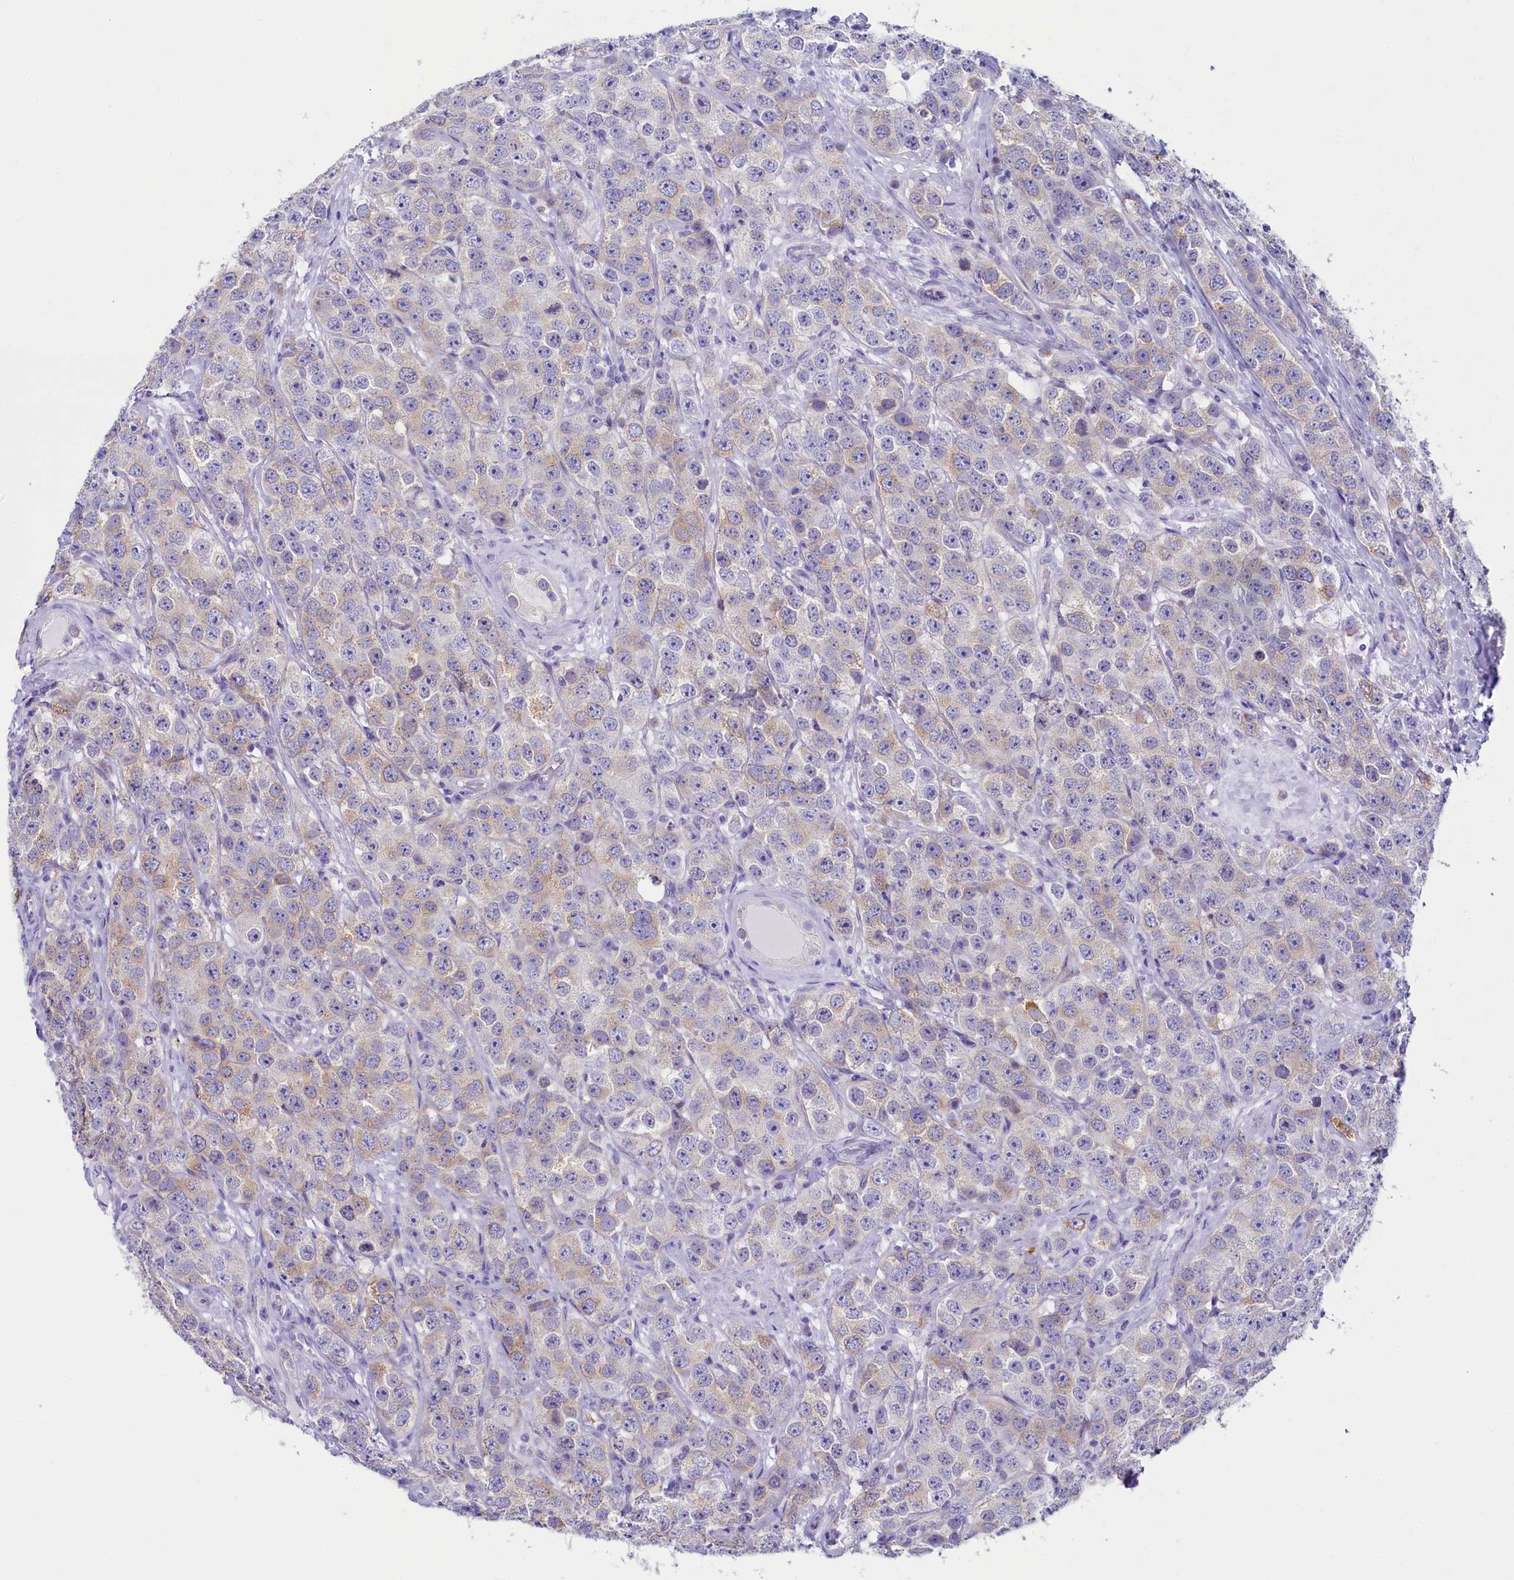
{"staining": {"intensity": "weak", "quantity": "<25%", "location": "cytoplasmic/membranous"}, "tissue": "testis cancer", "cell_type": "Tumor cells", "image_type": "cancer", "snomed": [{"axis": "morphology", "description": "Seminoma, NOS"}, {"axis": "topography", "description": "Testis"}], "caption": "Immunohistochemistry (IHC) micrograph of seminoma (testis) stained for a protein (brown), which shows no positivity in tumor cells. (IHC, brightfield microscopy, high magnification).", "gene": "SKA3", "patient": {"sex": "male", "age": 28}}